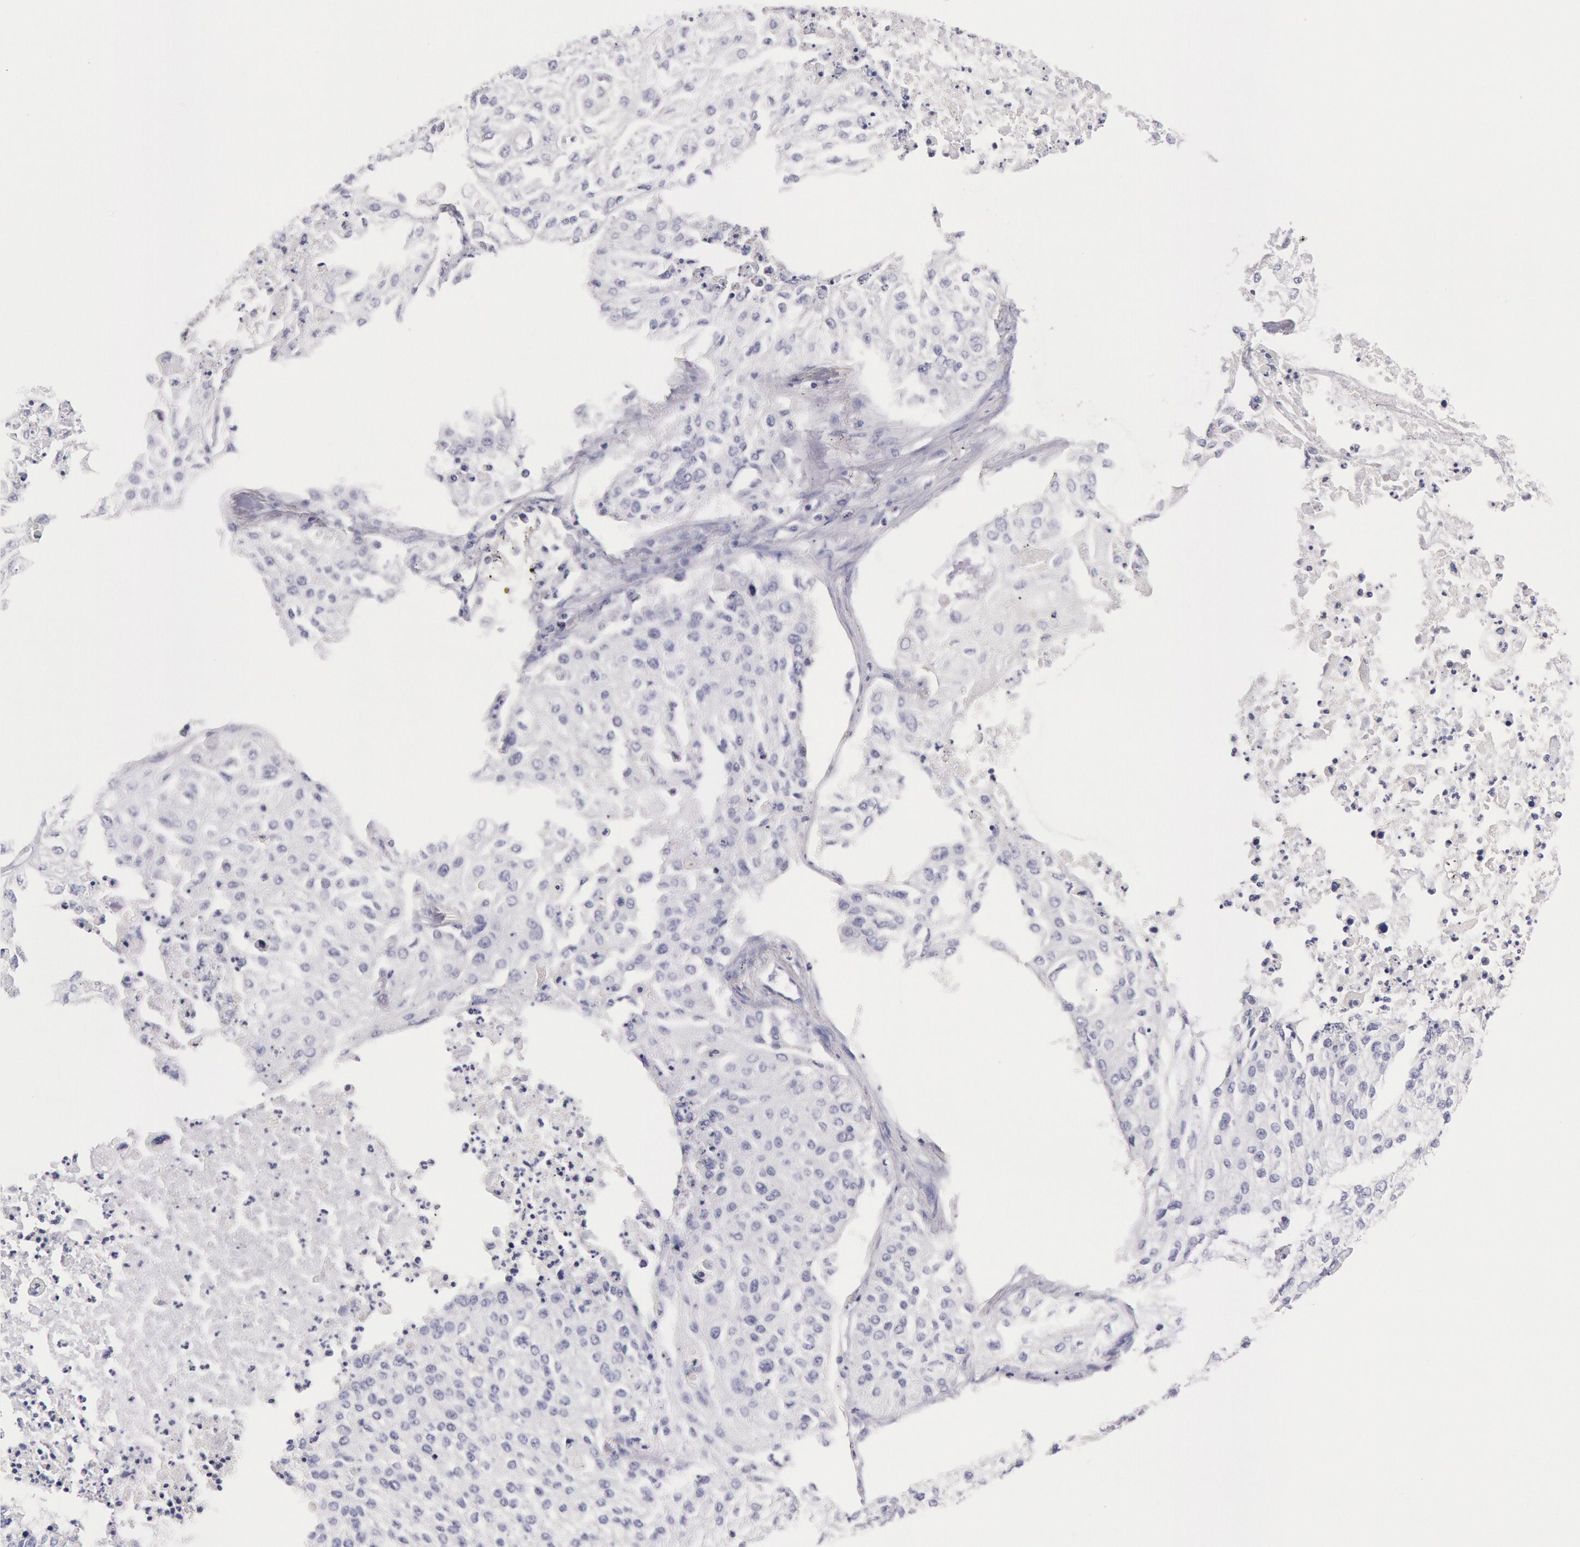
{"staining": {"intensity": "negative", "quantity": "none", "location": "none"}, "tissue": "lung cancer", "cell_type": "Tumor cells", "image_type": "cancer", "snomed": [{"axis": "morphology", "description": "Squamous cell carcinoma, NOS"}, {"axis": "topography", "description": "Lung"}], "caption": "Protein analysis of squamous cell carcinoma (lung) displays no significant staining in tumor cells.", "gene": "MYO5A", "patient": {"sex": "male", "age": 75}}